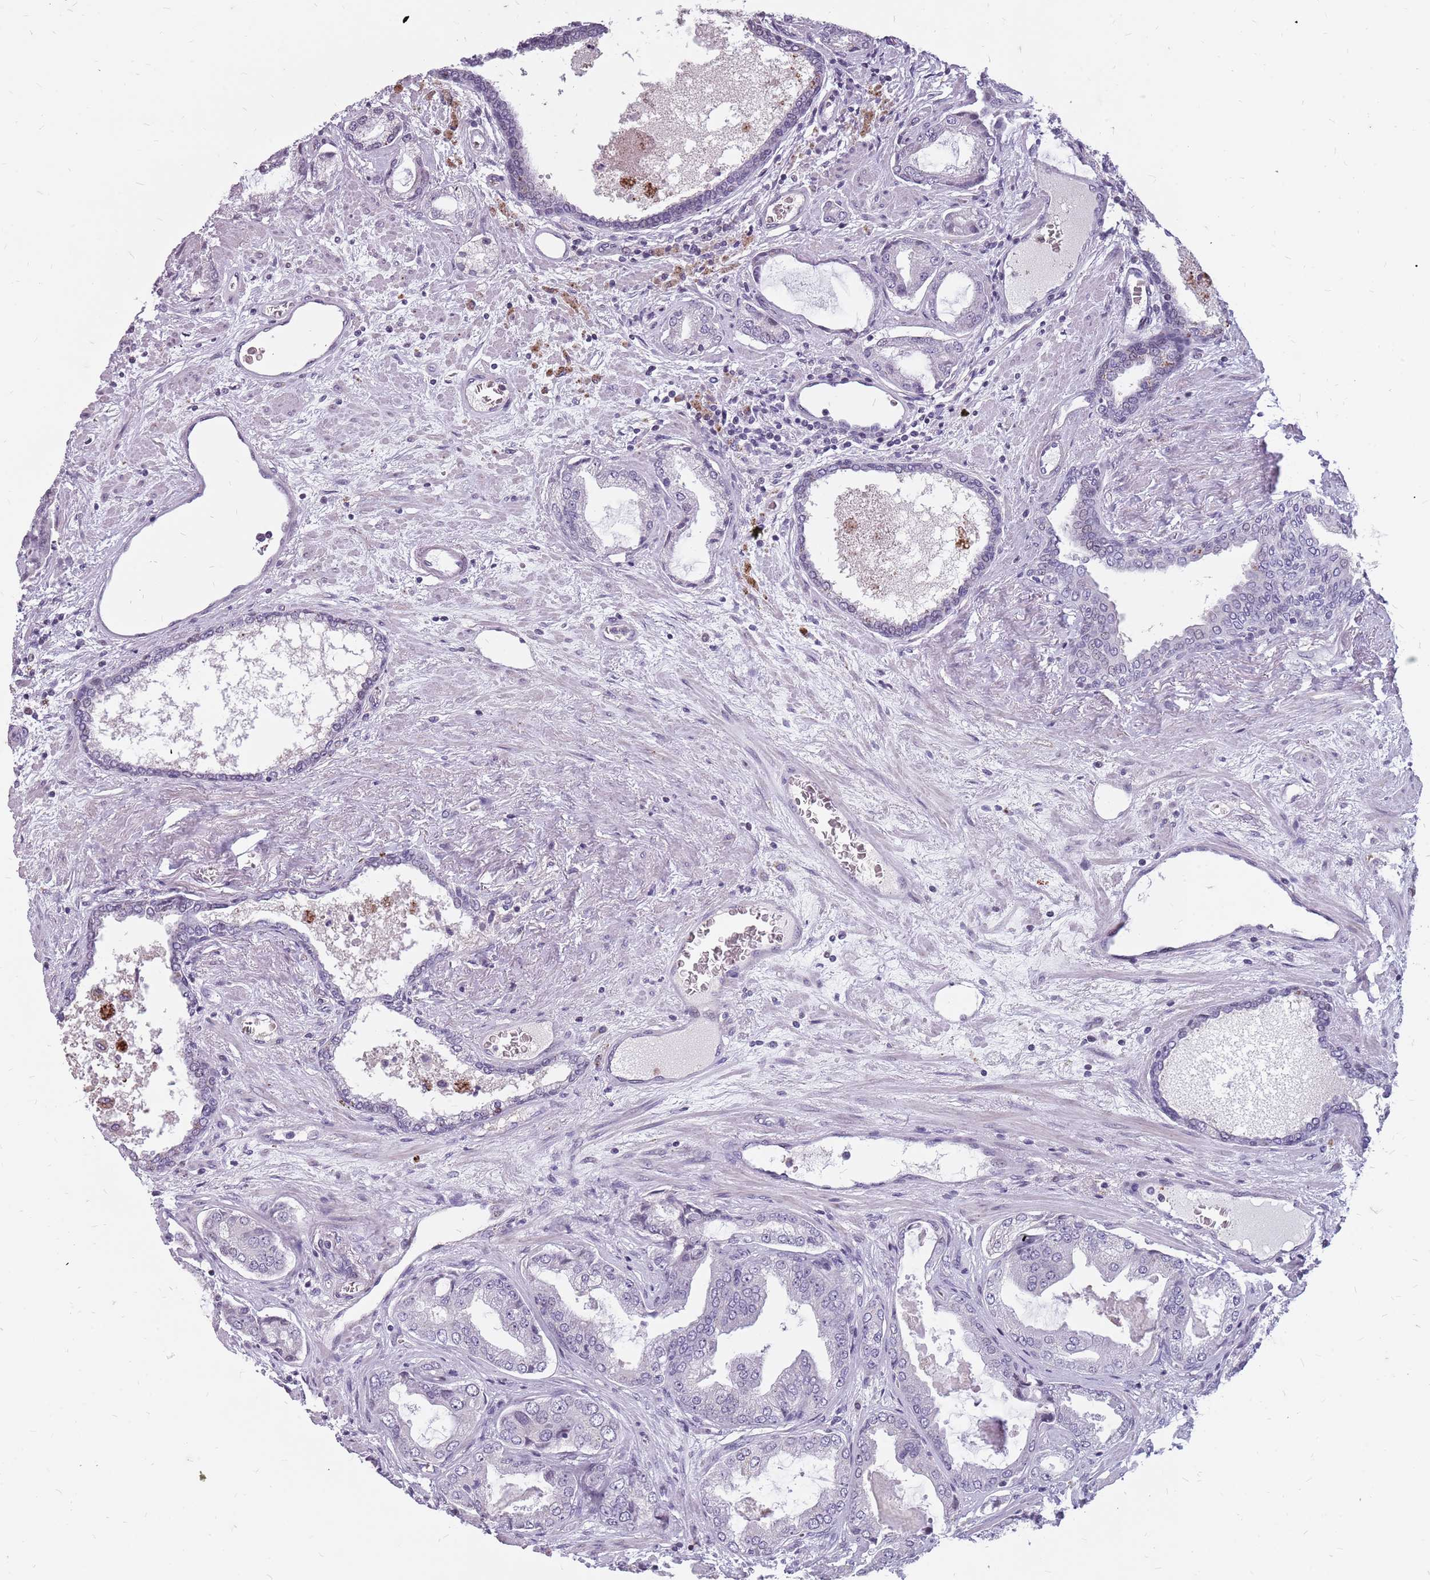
{"staining": {"intensity": "negative", "quantity": "none", "location": "none"}, "tissue": "prostate cancer", "cell_type": "Tumor cells", "image_type": "cancer", "snomed": [{"axis": "morphology", "description": "Adenocarcinoma, High grade"}, {"axis": "topography", "description": "Prostate"}], "caption": "Tumor cells are negative for brown protein staining in prostate adenocarcinoma (high-grade).", "gene": "NEK6", "patient": {"sex": "male", "age": 68}}